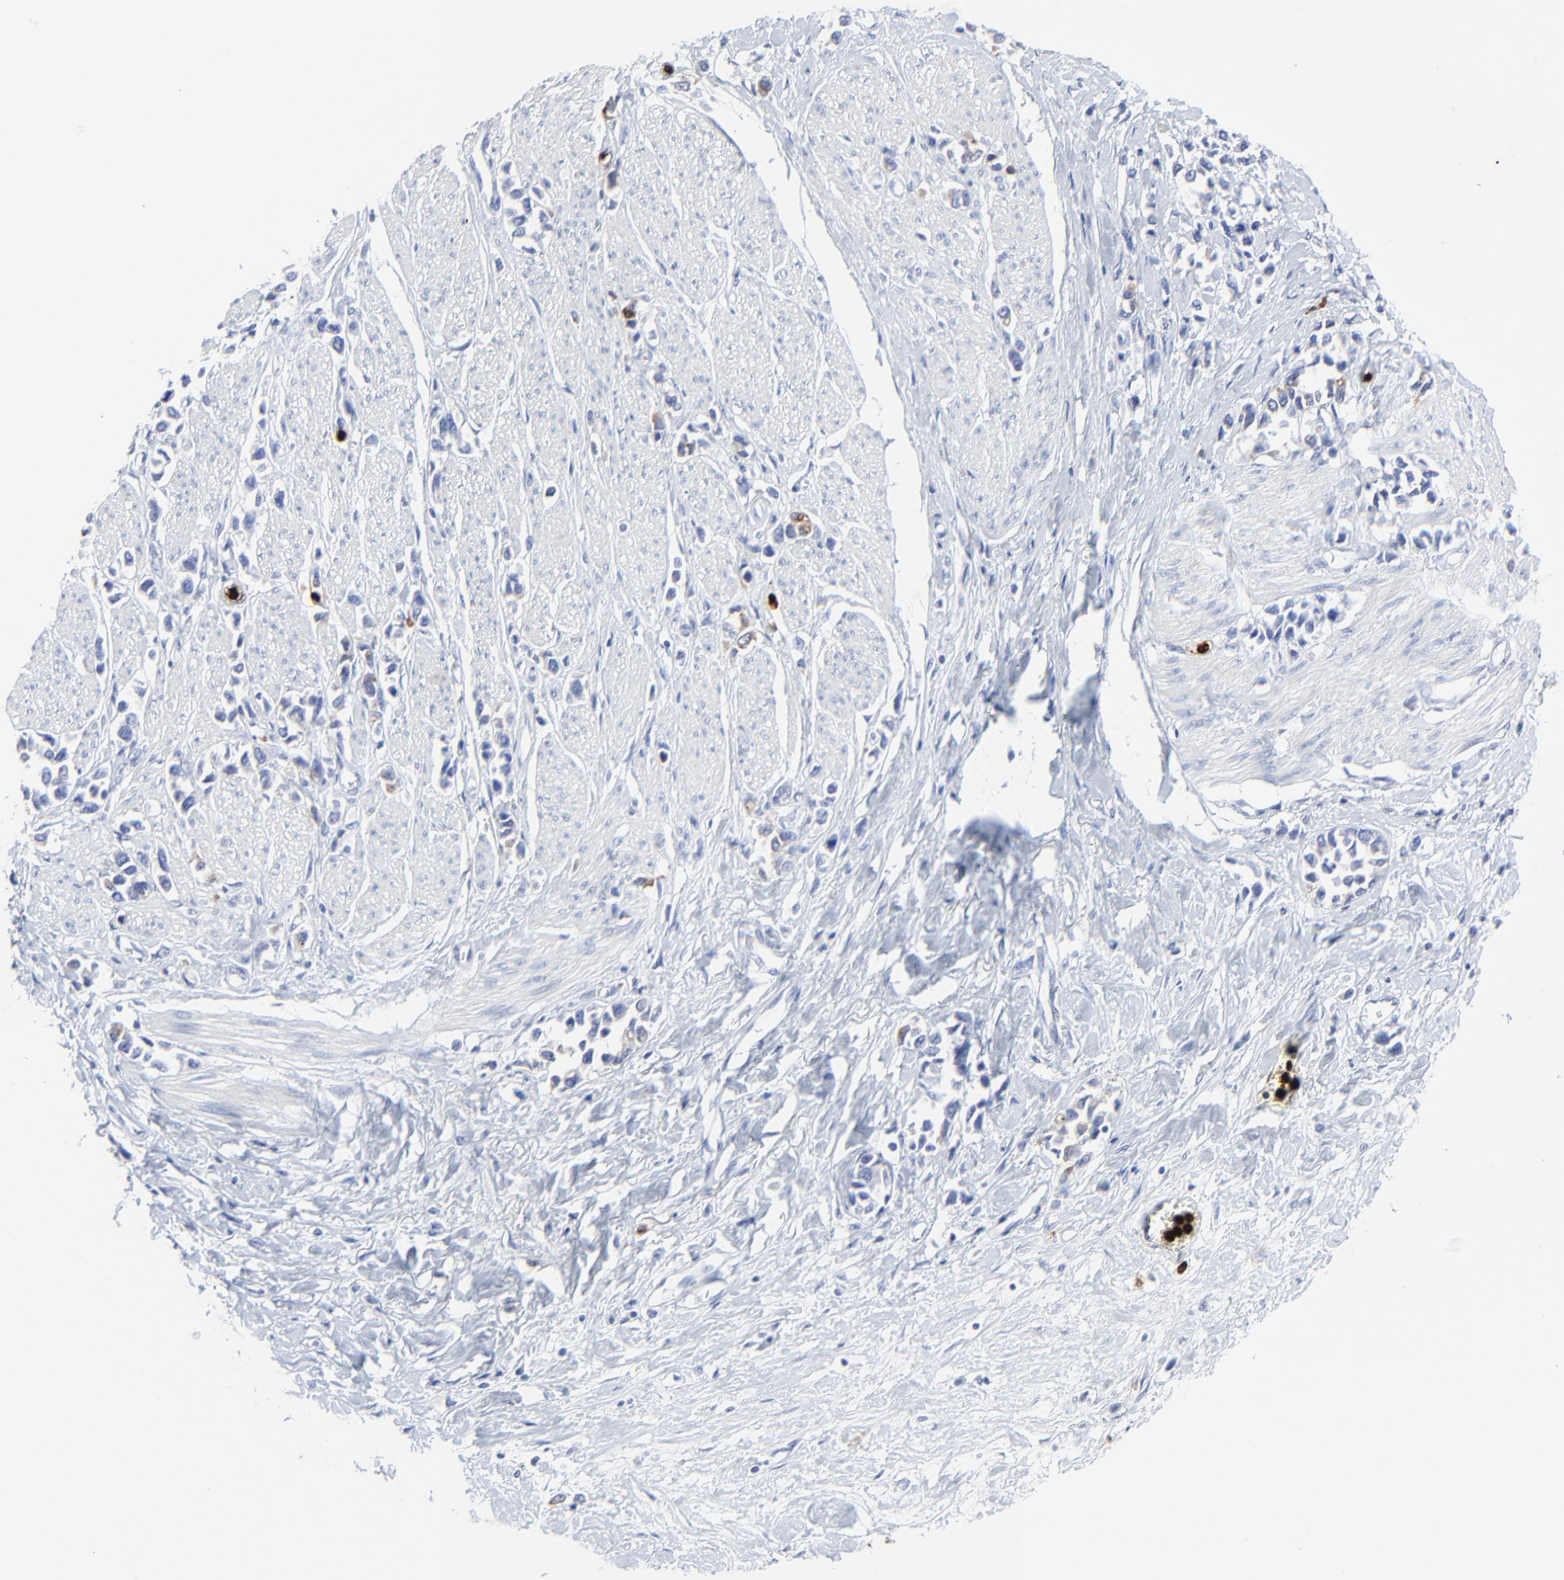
{"staining": {"intensity": "negative", "quantity": "none", "location": "none"}, "tissue": "stomach cancer", "cell_type": "Tumor cells", "image_type": "cancer", "snomed": [{"axis": "morphology", "description": "Adenocarcinoma, NOS"}, {"axis": "topography", "description": "Stomach, upper"}], "caption": "Photomicrograph shows no significant protein expression in tumor cells of stomach adenocarcinoma.", "gene": "LCN2", "patient": {"sex": "male", "age": 76}}